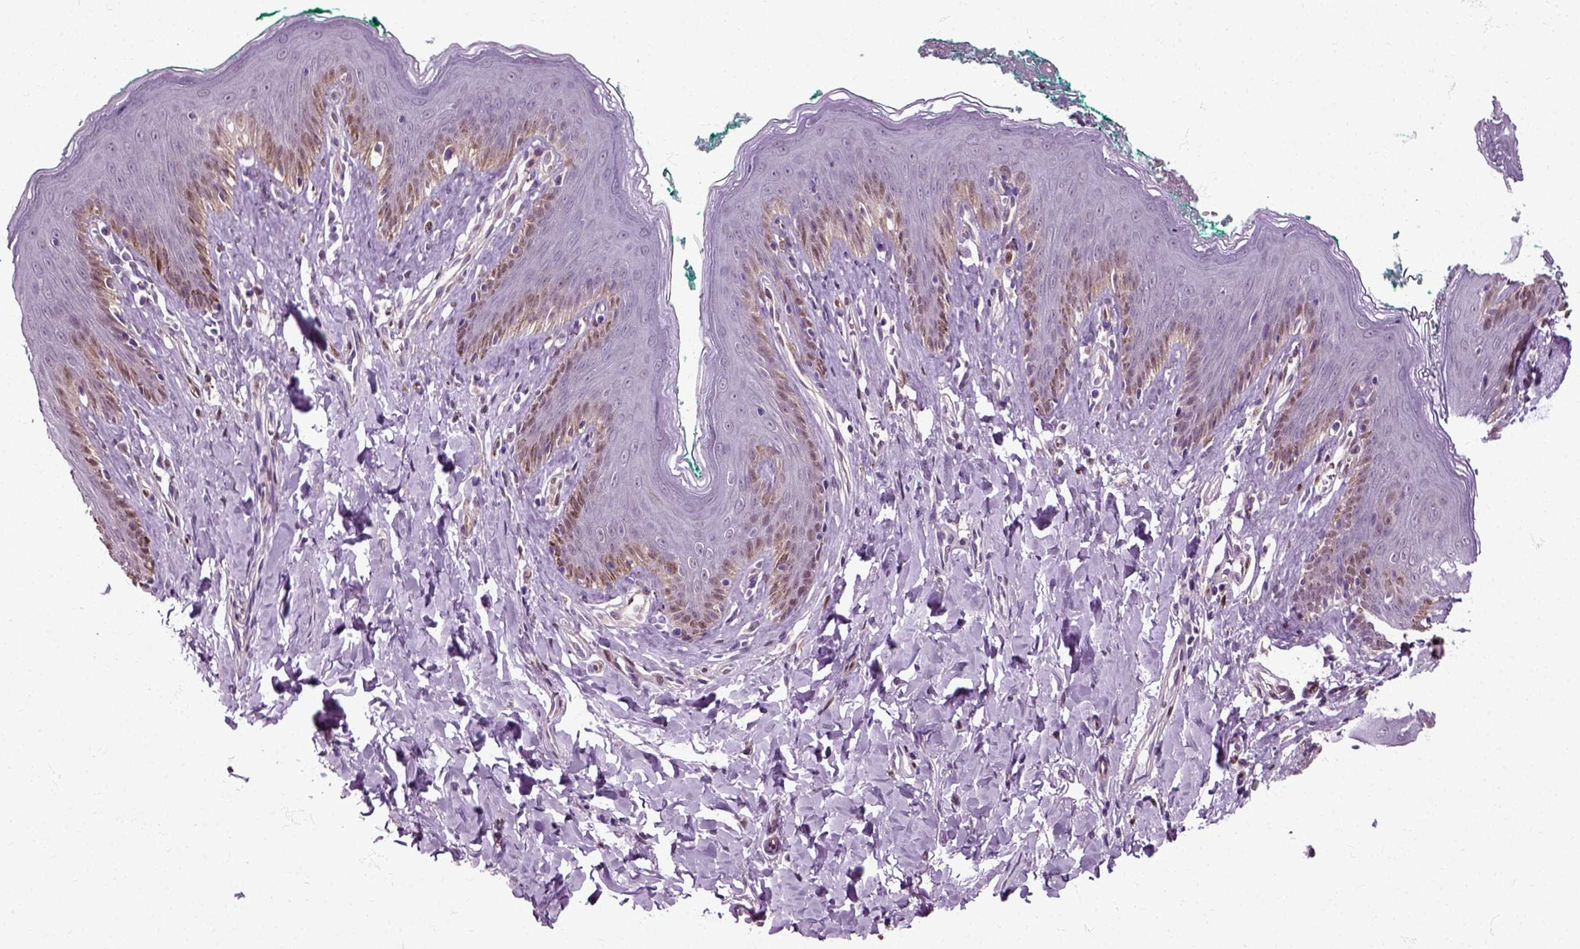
{"staining": {"intensity": "negative", "quantity": "none", "location": "none"}, "tissue": "skin", "cell_type": "Epidermal cells", "image_type": "normal", "snomed": [{"axis": "morphology", "description": "Normal tissue, NOS"}, {"axis": "topography", "description": "Vulva"}], "caption": "Skin stained for a protein using immunohistochemistry (IHC) shows no positivity epidermal cells.", "gene": "HSPA2", "patient": {"sex": "female", "age": 66}}